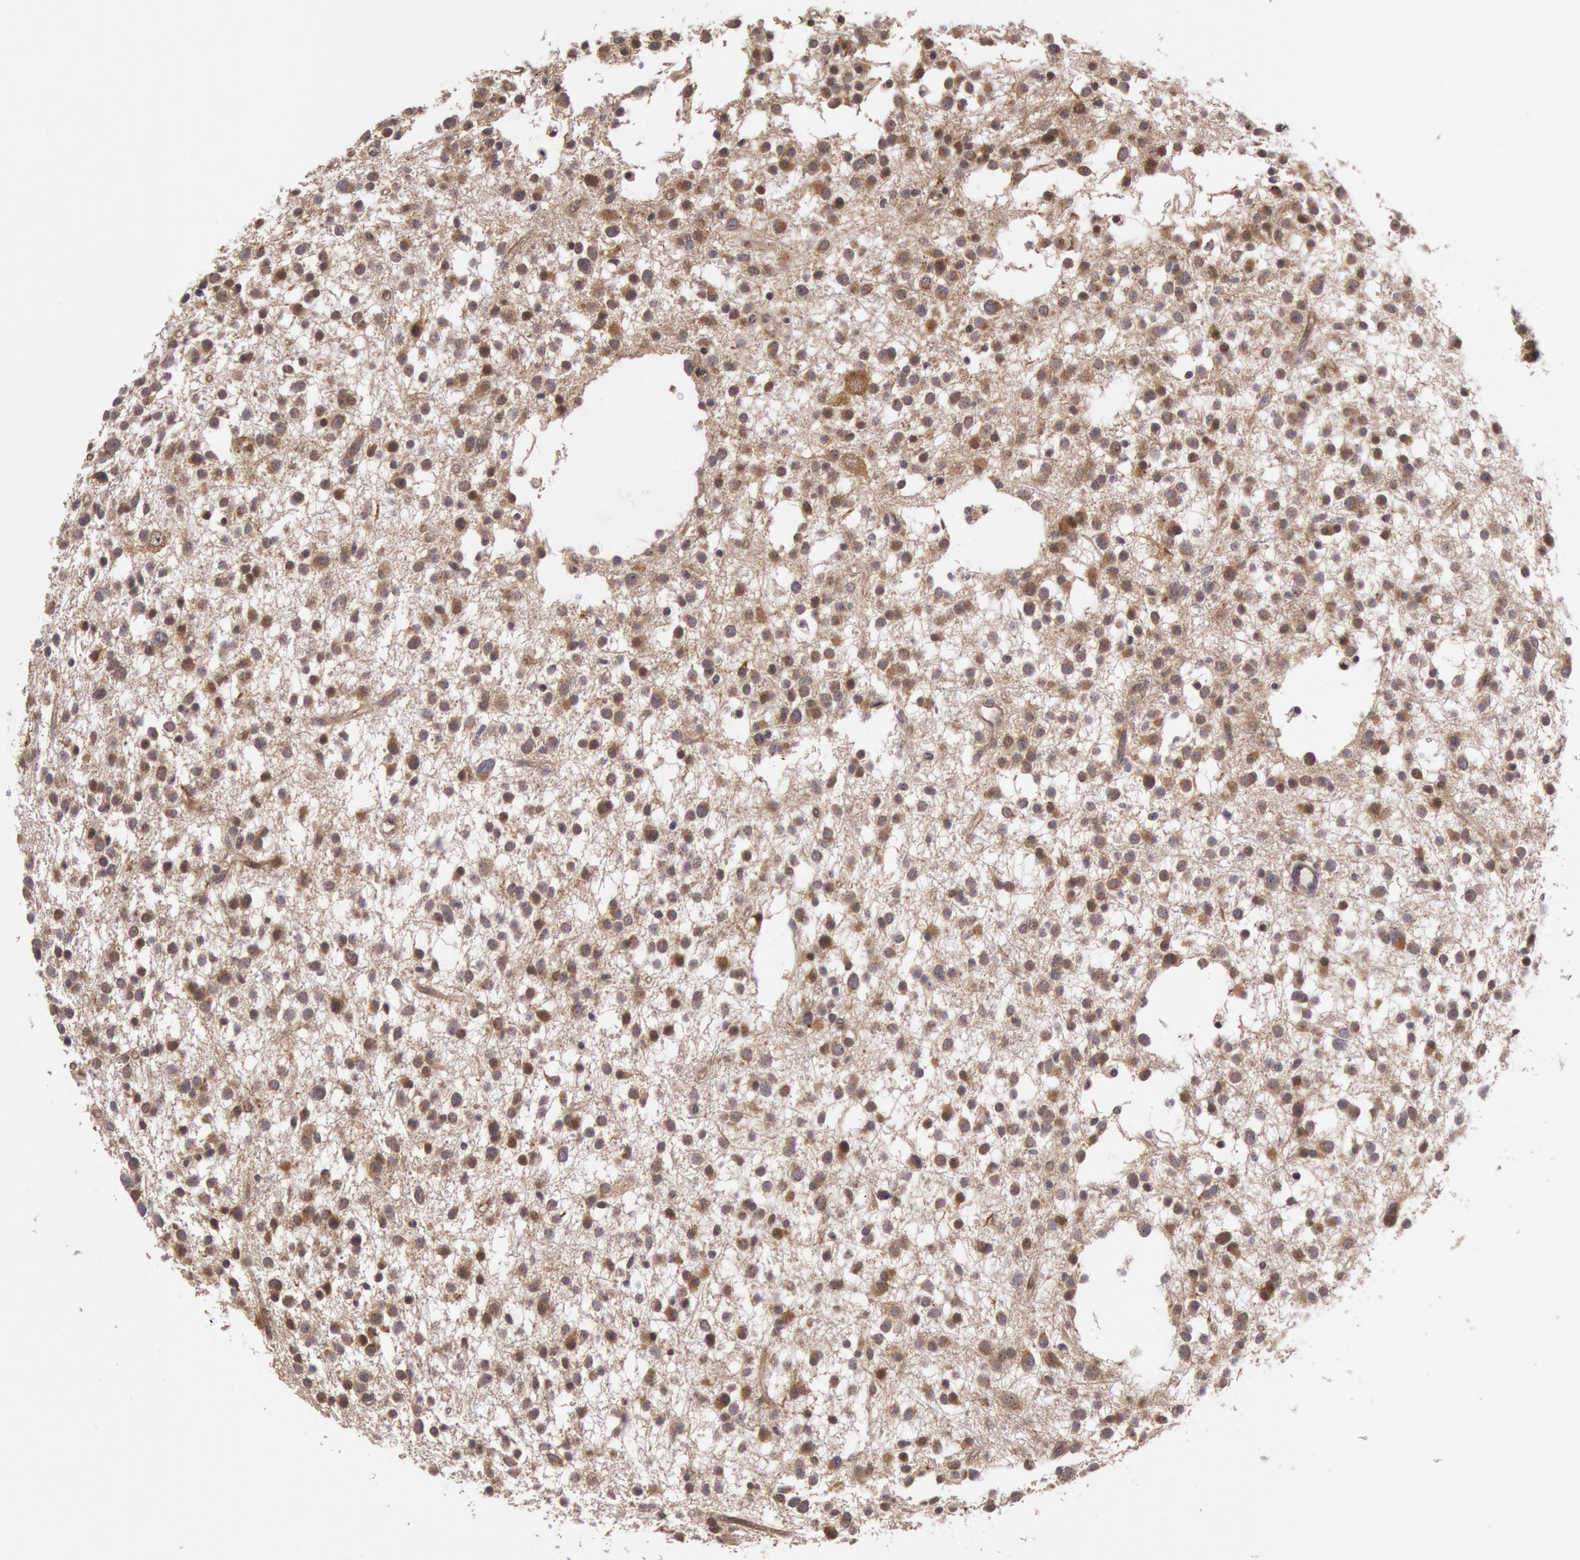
{"staining": {"intensity": "strong", "quantity": "25%-75%", "location": "cytoplasmic/membranous,nuclear"}, "tissue": "glioma", "cell_type": "Tumor cells", "image_type": "cancer", "snomed": [{"axis": "morphology", "description": "Glioma, malignant, Low grade"}, {"axis": "topography", "description": "Brain"}], "caption": "Tumor cells reveal high levels of strong cytoplasmic/membranous and nuclear expression in about 25%-75% of cells in malignant low-grade glioma.", "gene": "TRIB2", "patient": {"sex": "female", "age": 36}}